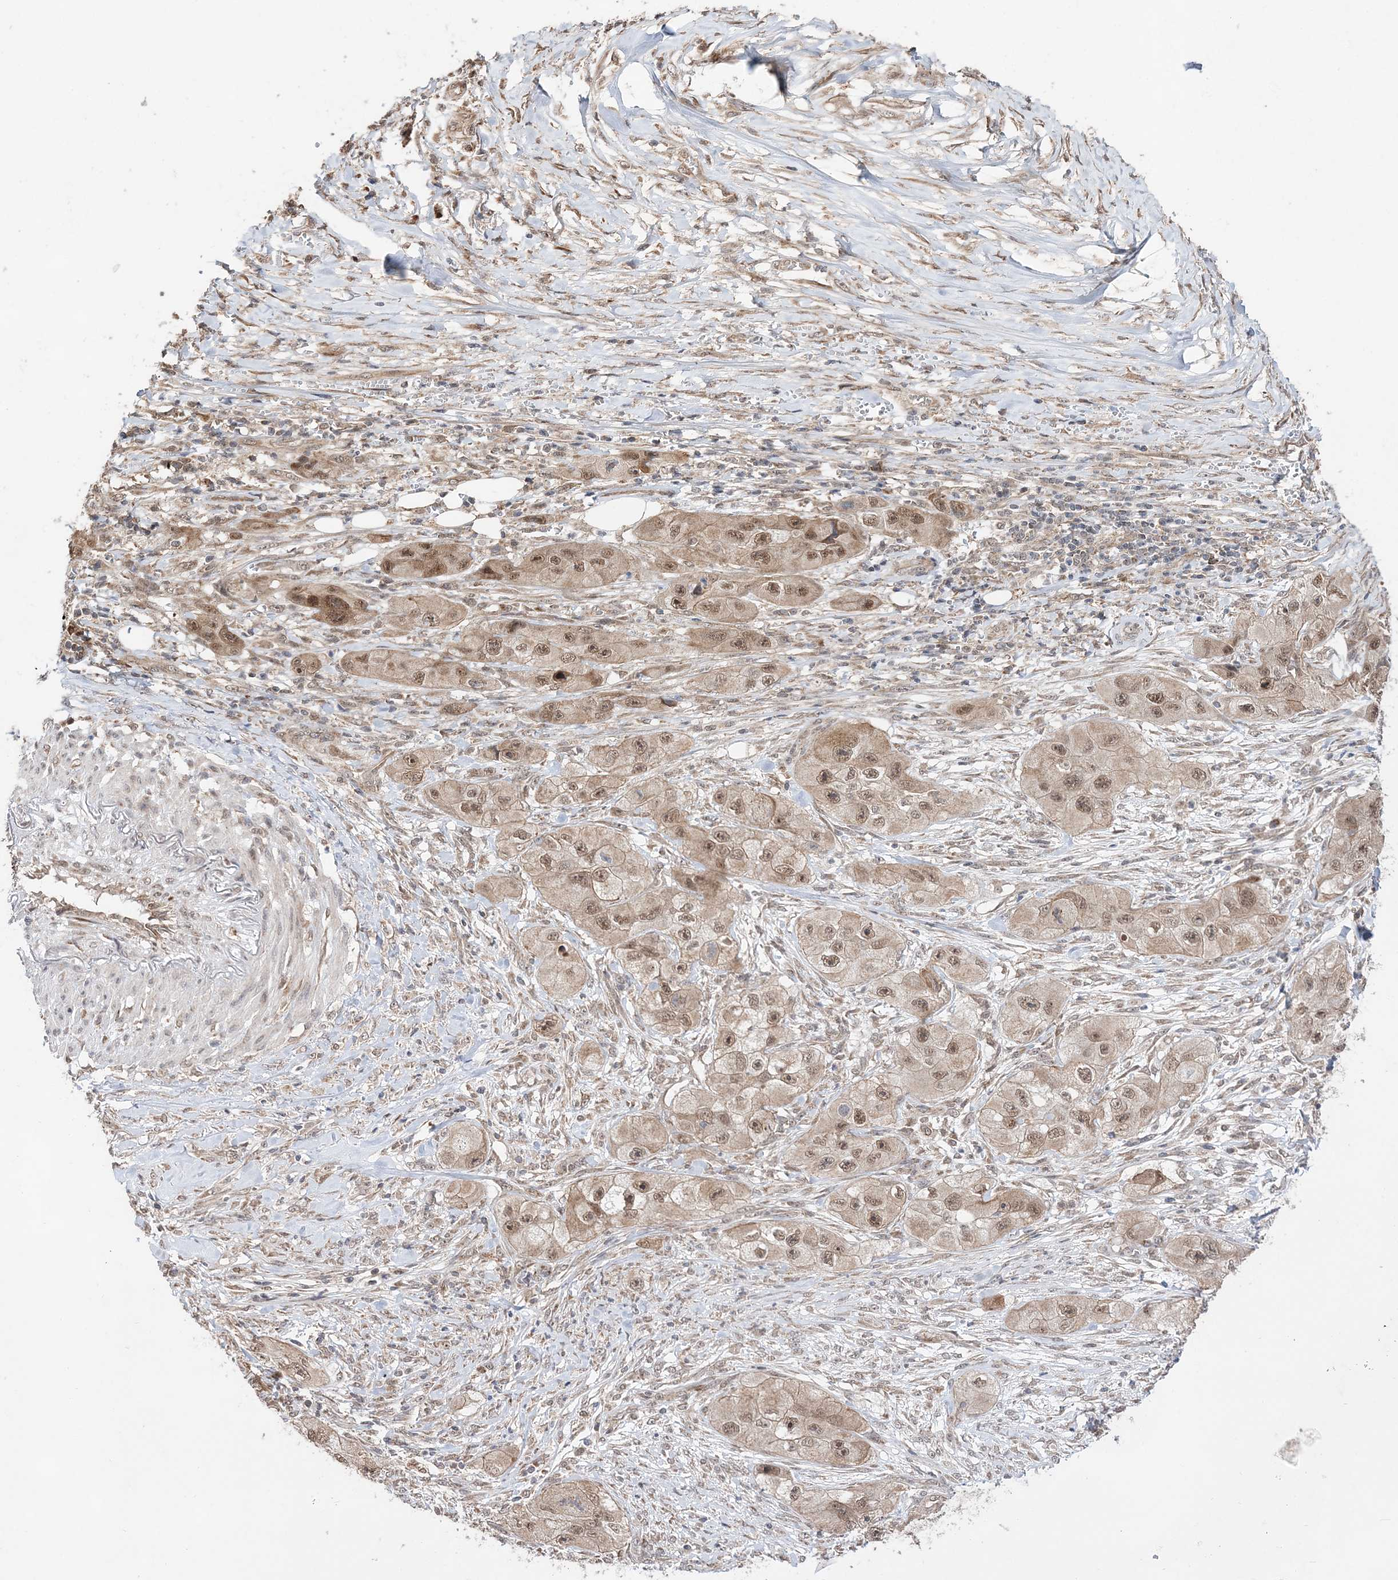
{"staining": {"intensity": "moderate", "quantity": ">75%", "location": "cytoplasmic/membranous,nuclear"}, "tissue": "skin cancer", "cell_type": "Tumor cells", "image_type": "cancer", "snomed": [{"axis": "morphology", "description": "Squamous cell carcinoma, NOS"}, {"axis": "topography", "description": "Skin"}, {"axis": "topography", "description": "Subcutis"}], "caption": "The micrograph shows a brown stain indicating the presence of a protein in the cytoplasmic/membranous and nuclear of tumor cells in skin cancer (squamous cell carcinoma).", "gene": "DALRD3", "patient": {"sex": "male", "age": 73}}